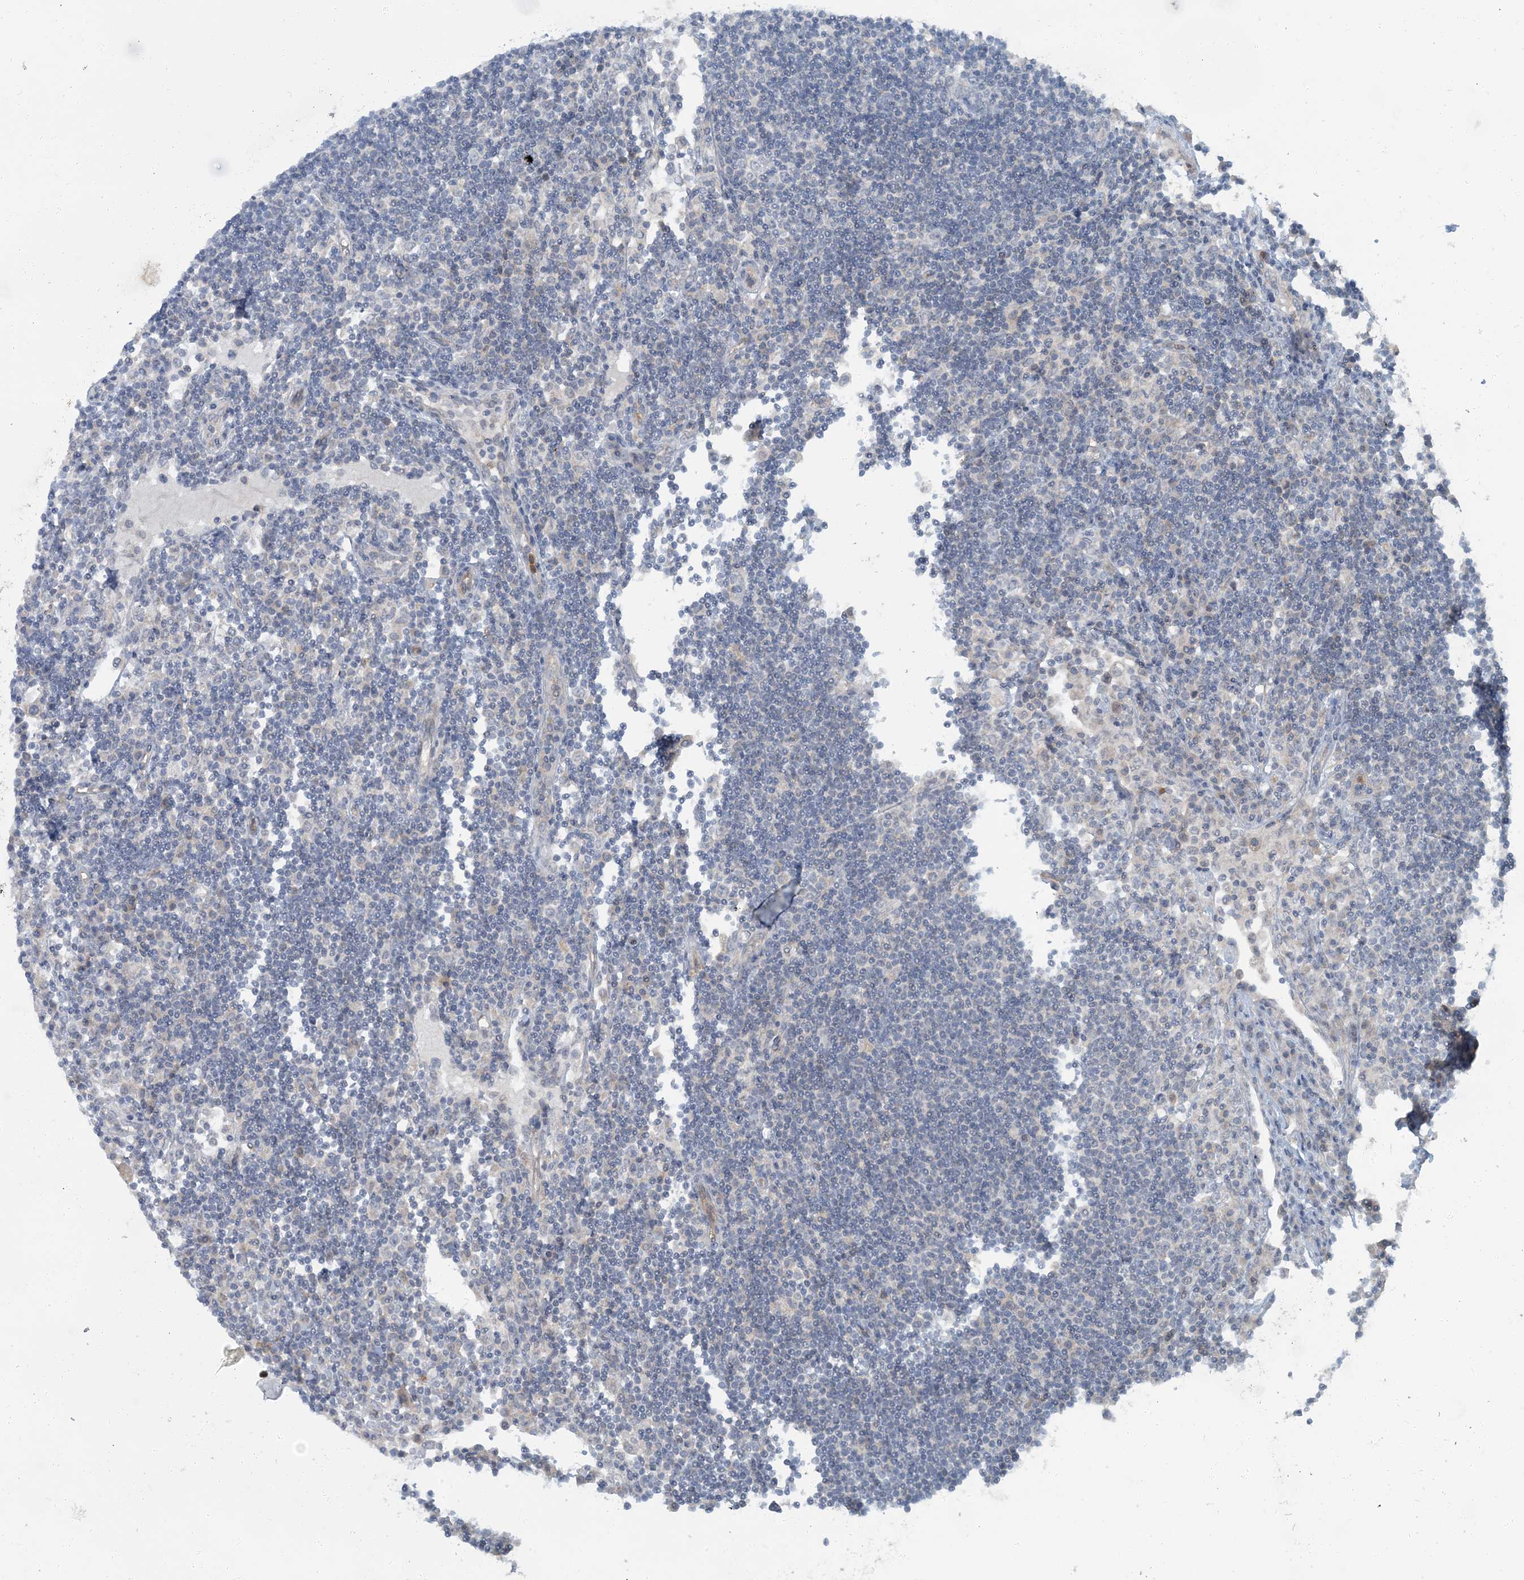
{"staining": {"intensity": "negative", "quantity": "none", "location": "none"}, "tissue": "lymph node", "cell_type": "Non-germinal center cells", "image_type": "normal", "snomed": [{"axis": "morphology", "description": "Normal tissue, NOS"}, {"axis": "topography", "description": "Lymph node"}], "caption": "This is a photomicrograph of immunohistochemistry (IHC) staining of unremarkable lymph node, which shows no positivity in non-germinal center cells.", "gene": "EPHA4", "patient": {"sex": "female", "age": 53}}